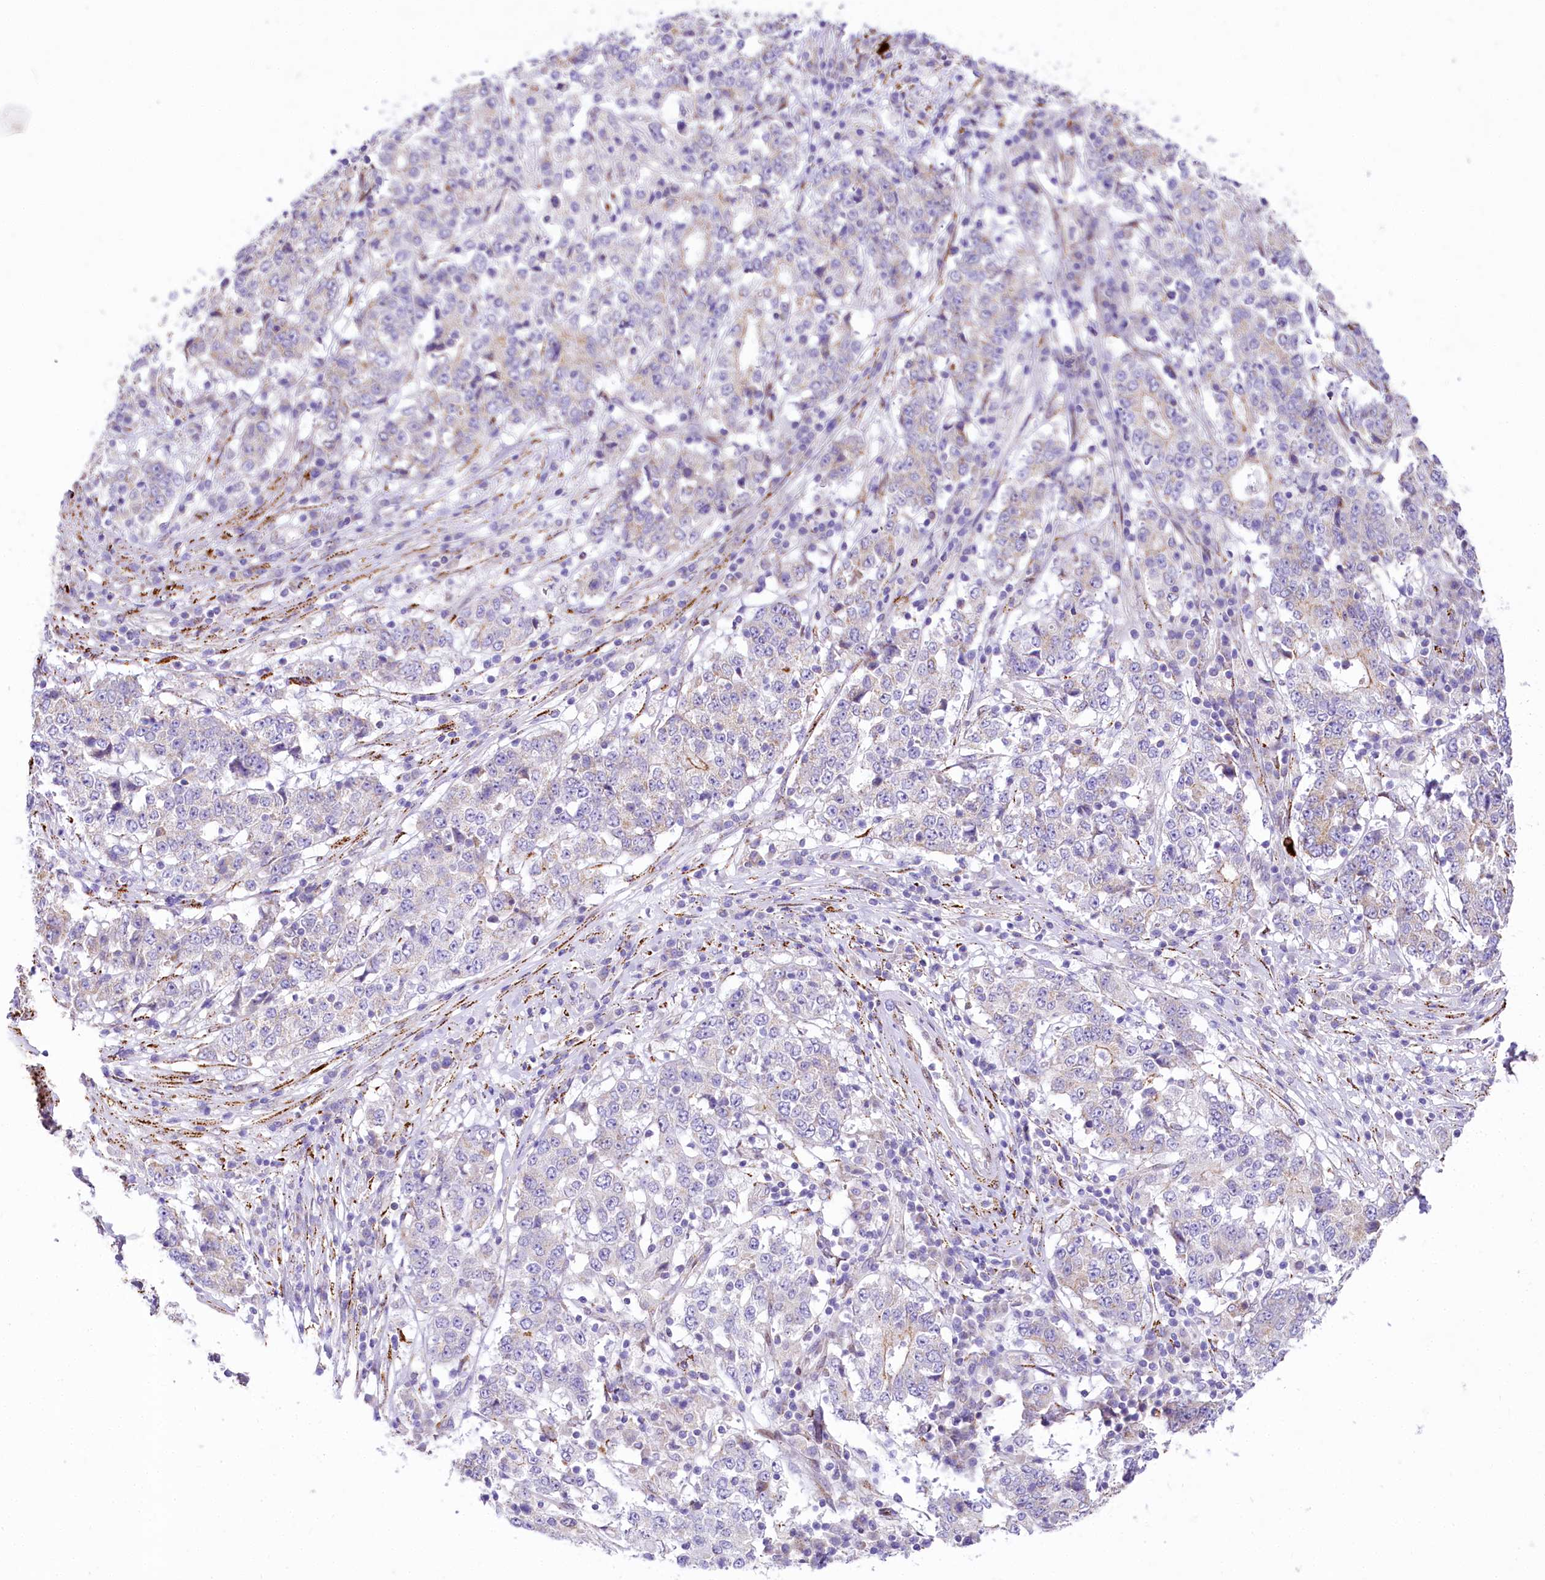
{"staining": {"intensity": "negative", "quantity": "none", "location": "none"}, "tissue": "stomach cancer", "cell_type": "Tumor cells", "image_type": "cancer", "snomed": [{"axis": "morphology", "description": "Adenocarcinoma, NOS"}, {"axis": "topography", "description": "Stomach"}], "caption": "The immunohistochemistry micrograph has no significant expression in tumor cells of stomach cancer (adenocarcinoma) tissue.", "gene": "PPIP5K2", "patient": {"sex": "male", "age": 59}}